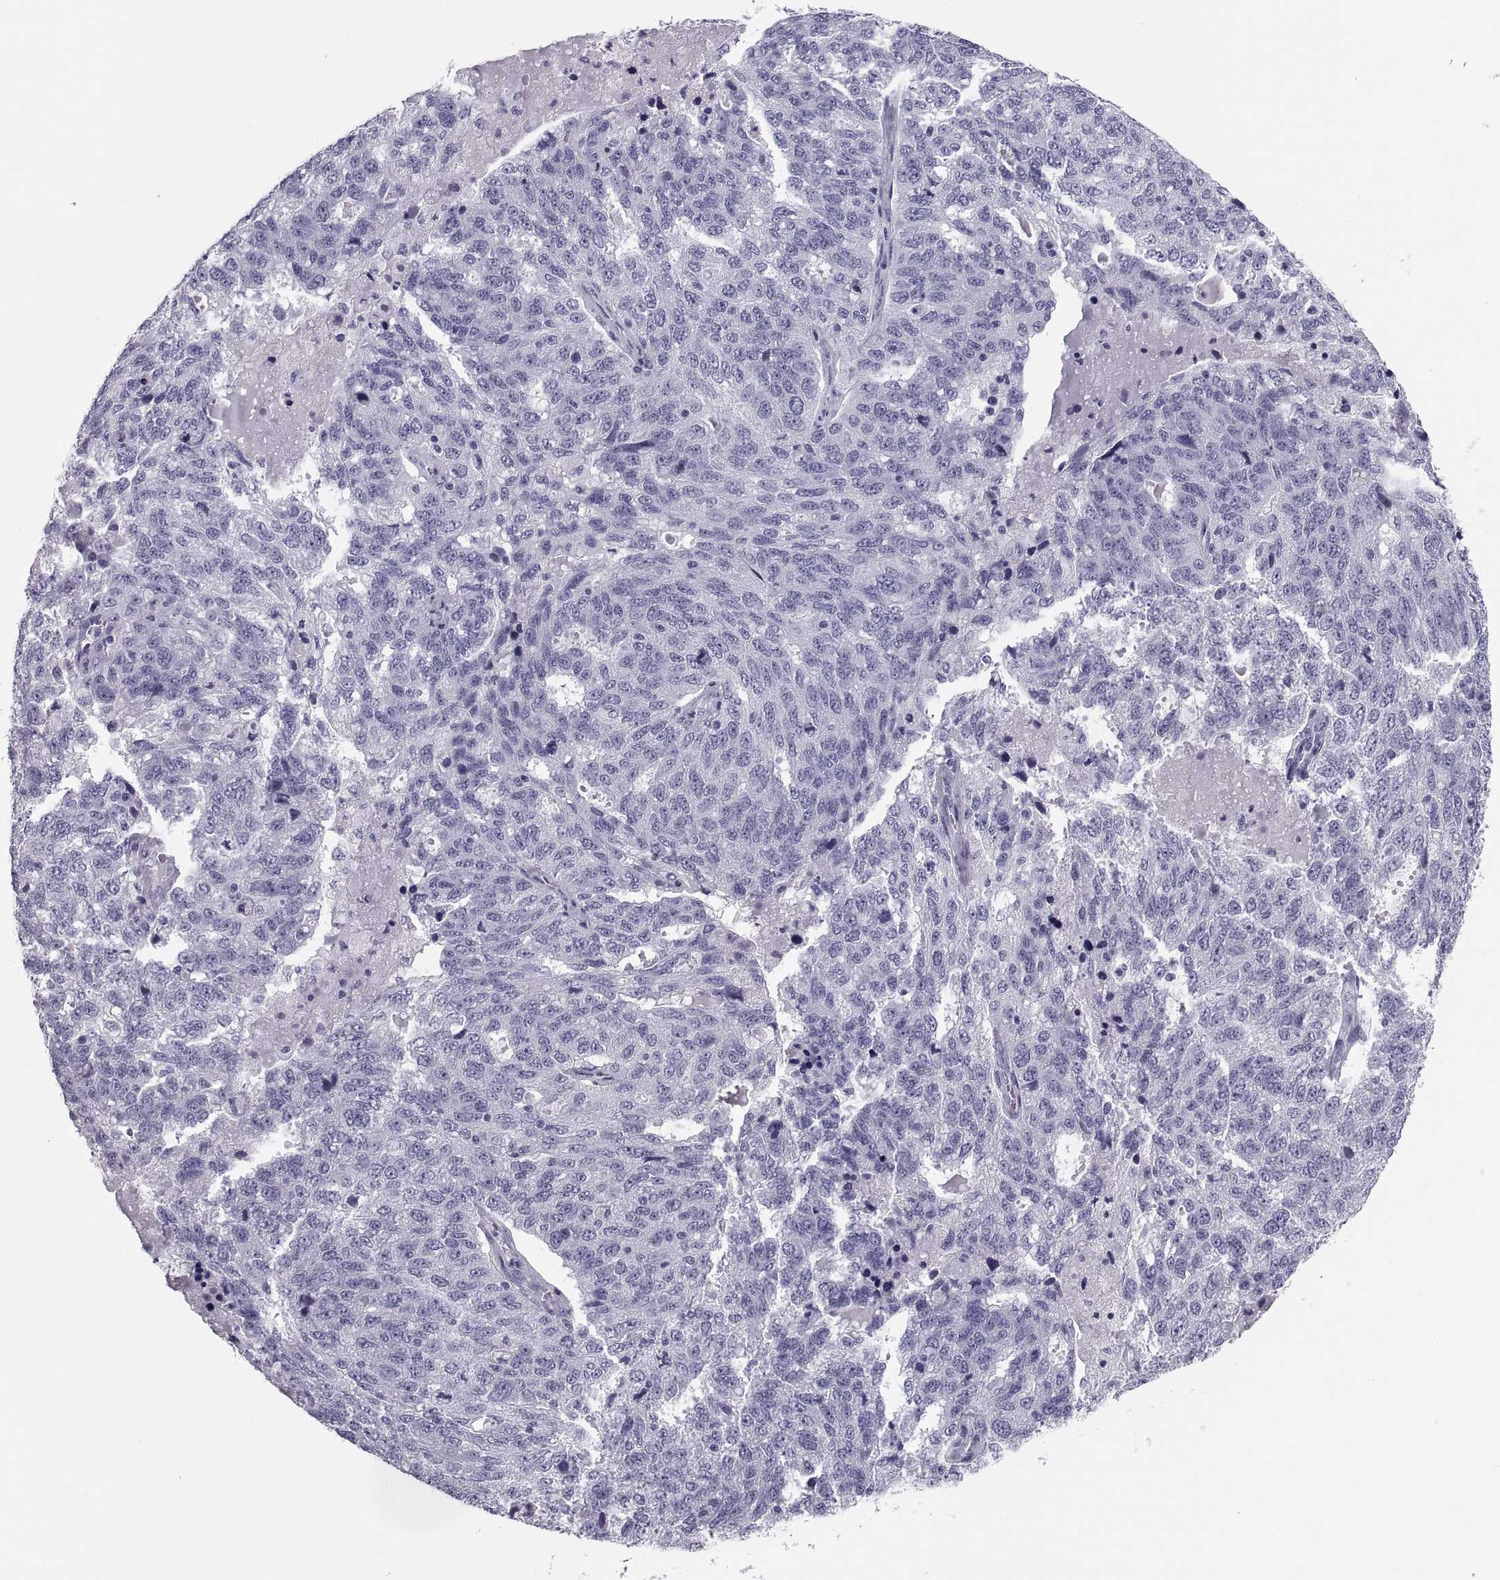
{"staining": {"intensity": "negative", "quantity": "none", "location": "none"}, "tissue": "ovarian cancer", "cell_type": "Tumor cells", "image_type": "cancer", "snomed": [{"axis": "morphology", "description": "Cystadenocarcinoma, serous, NOS"}, {"axis": "topography", "description": "Ovary"}], "caption": "Ovarian cancer stained for a protein using immunohistochemistry reveals no staining tumor cells.", "gene": "CRISP1", "patient": {"sex": "female", "age": 71}}